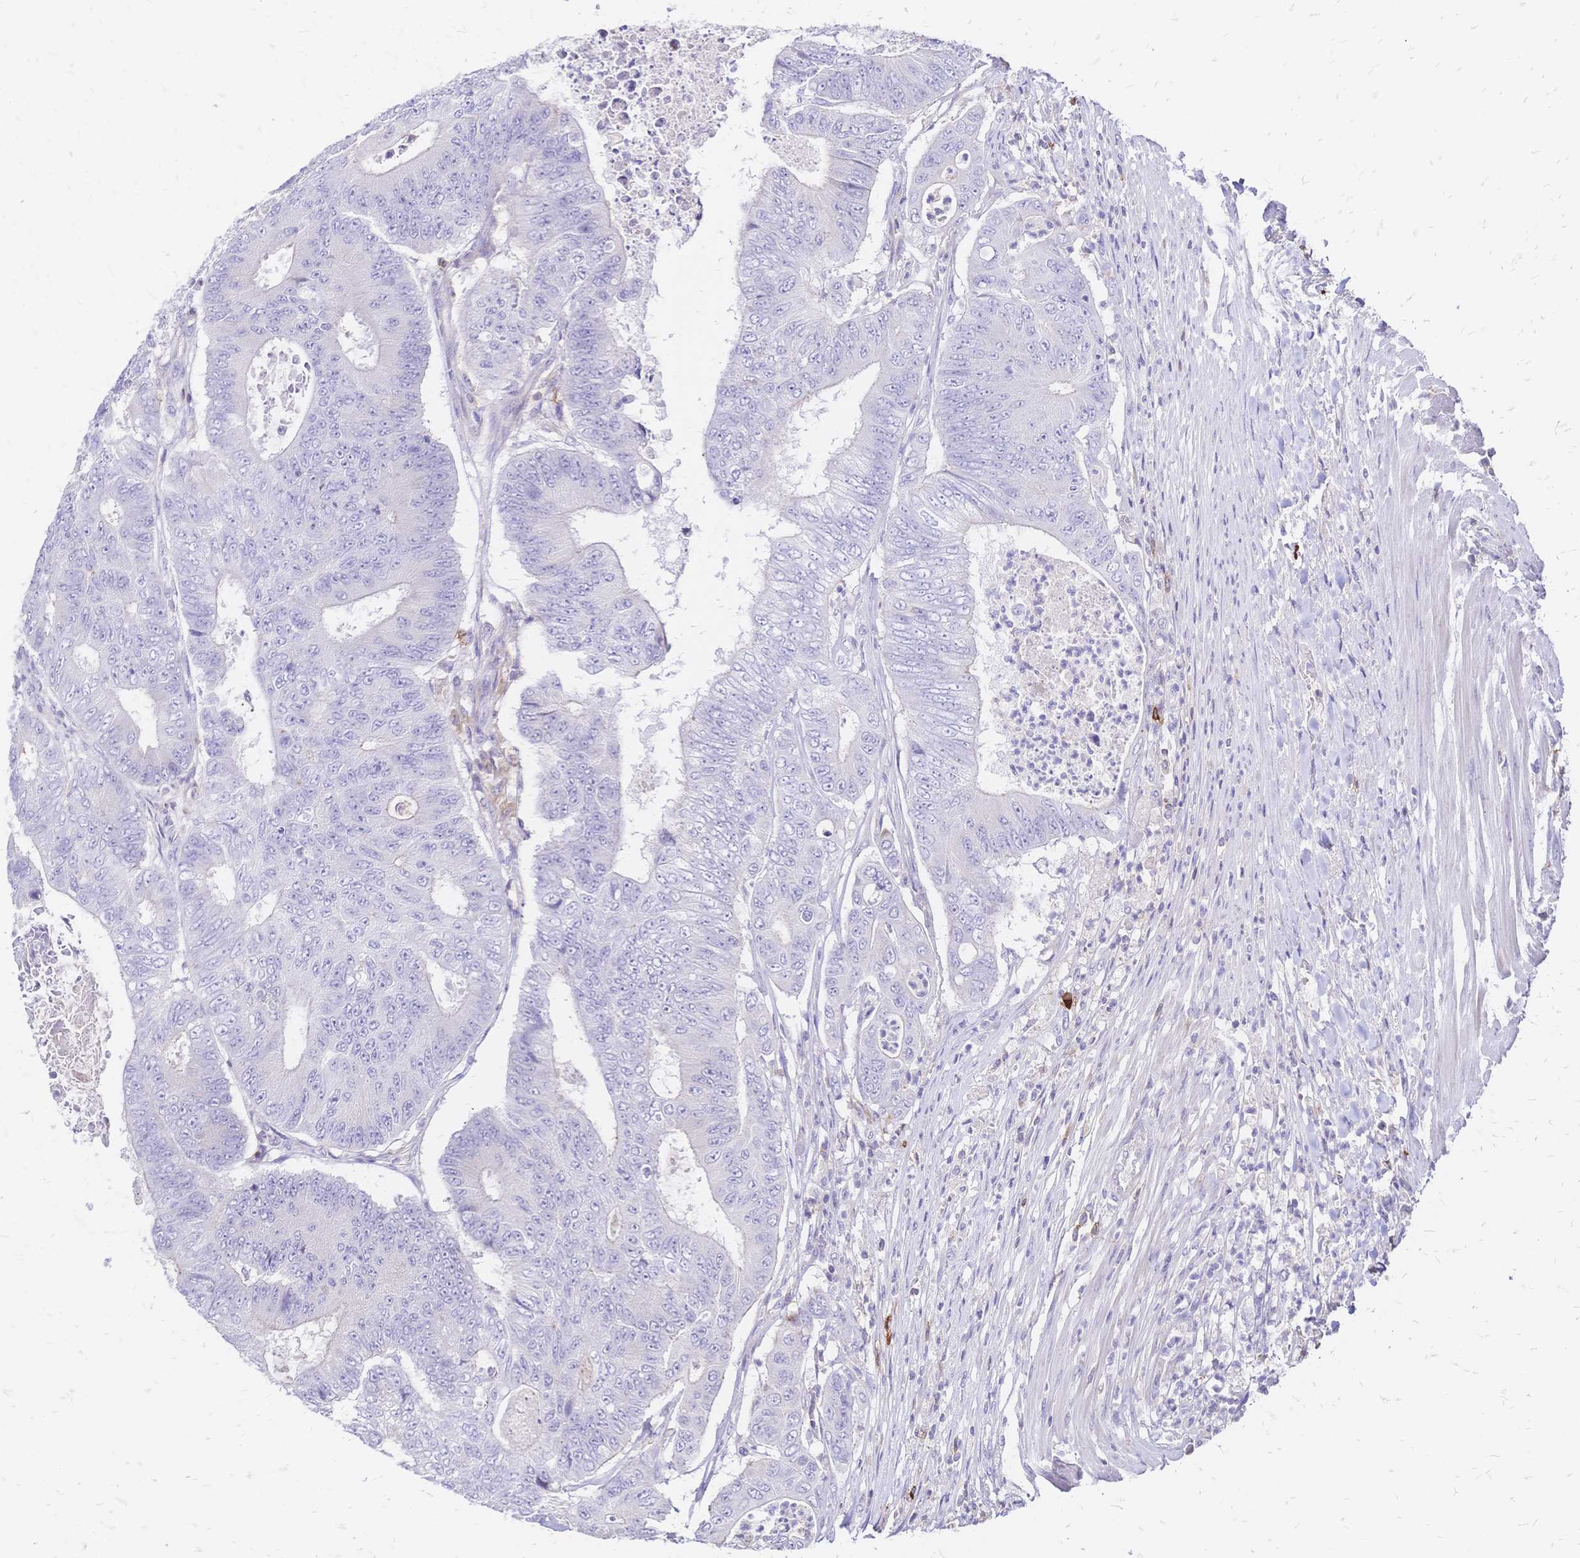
{"staining": {"intensity": "negative", "quantity": "none", "location": "none"}, "tissue": "colorectal cancer", "cell_type": "Tumor cells", "image_type": "cancer", "snomed": [{"axis": "morphology", "description": "Adenocarcinoma, NOS"}, {"axis": "topography", "description": "Colon"}], "caption": "High magnification brightfield microscopy of colorectal cancer (adenocarcinoma) stained with DAB (brown) and counterstained with hematoxylin (blue): tumor cells show no significant positivity.", "gene": "IL2RA", "patient": {"sex": "female", "age": 48}}